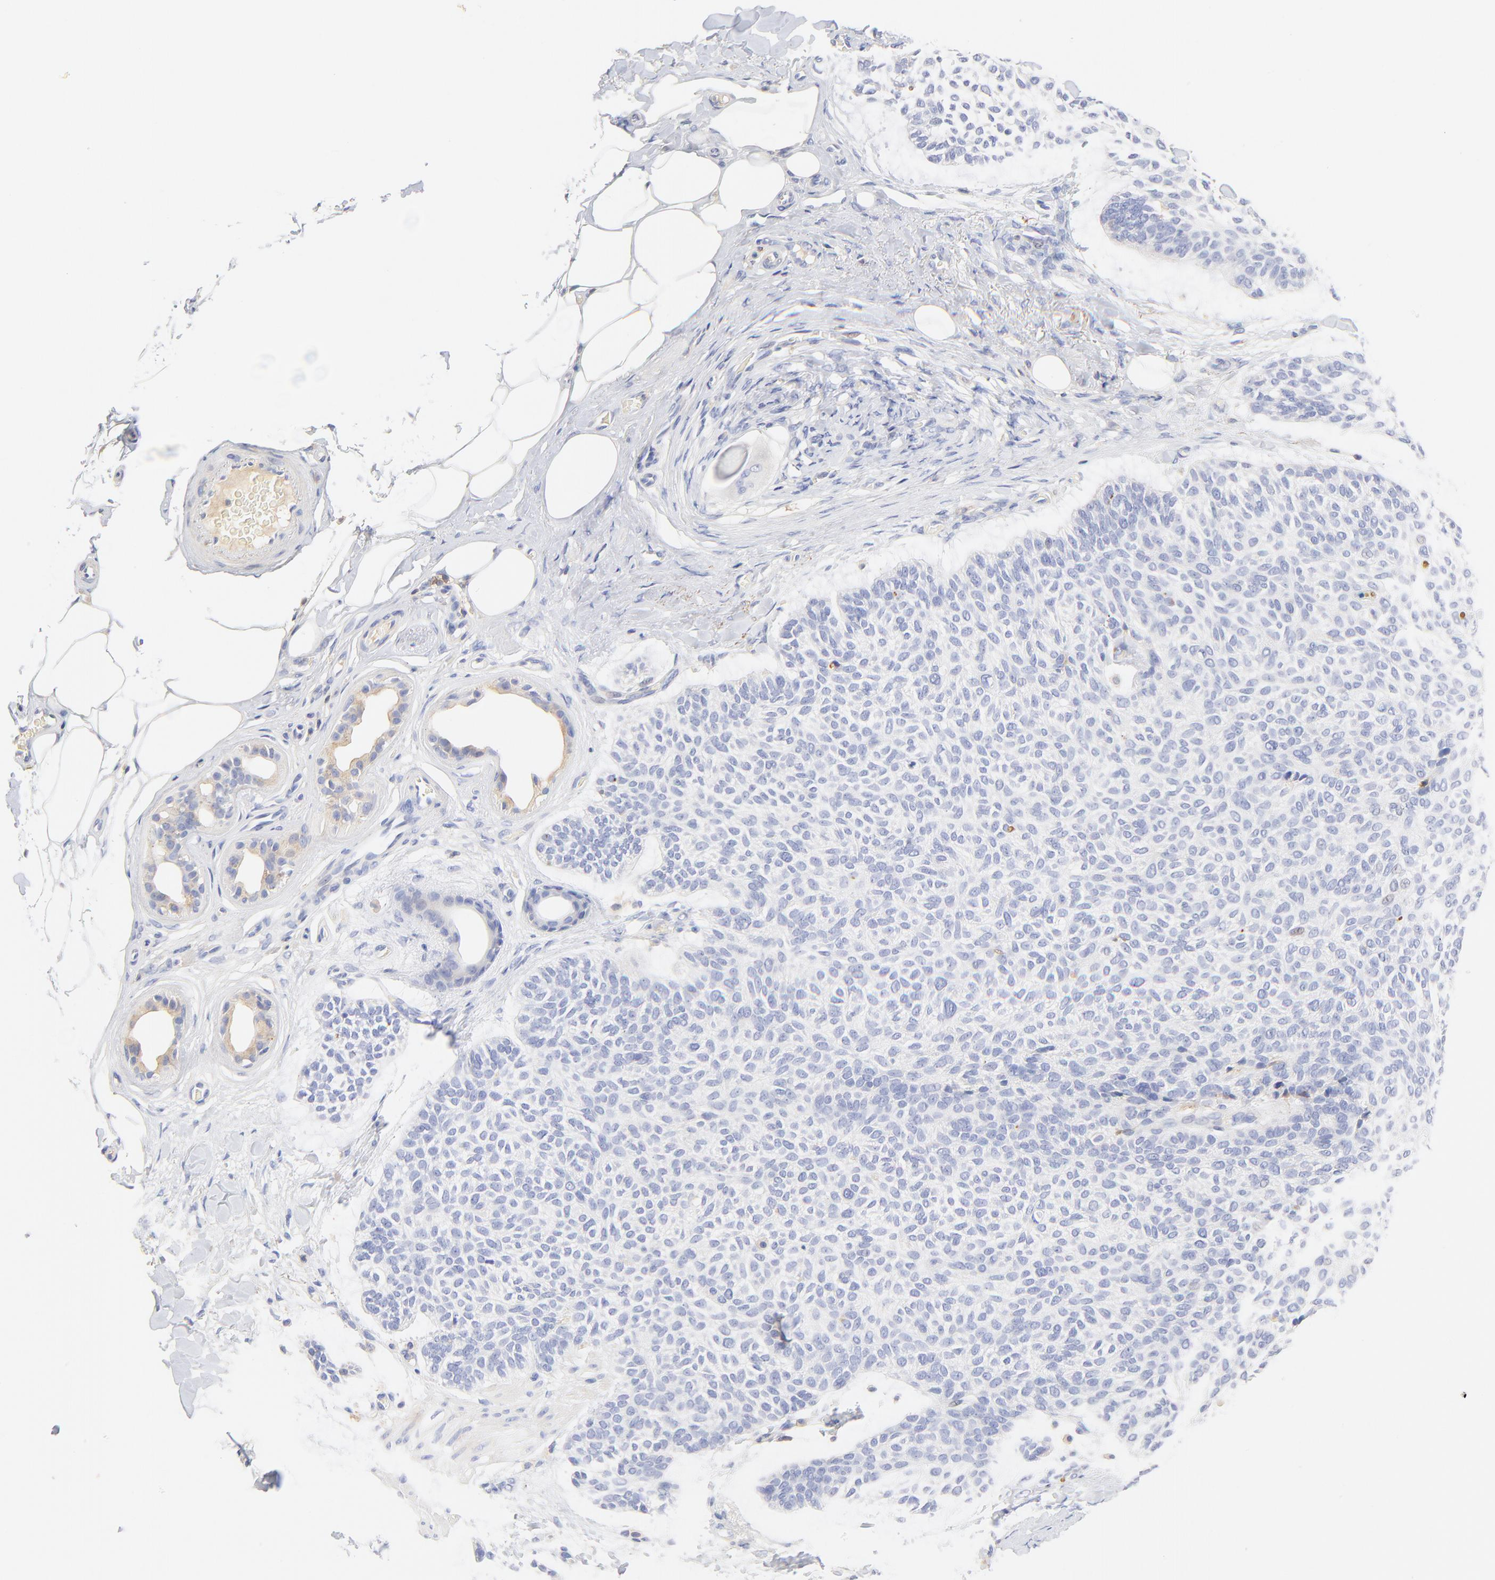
{"staining": {"intensity": "negative", "quantity": "none", "location": "none"}, "tissue": "skin cancer", "cell_type": "Tumor cells", "image_type": "cancer", "snomed": [{"axis": "morphology", "description": "Normal tissue, NOS"}, {"axis": "morphology", "description": "Basal cell carcinoma"}, {"axis": "topography", "description": "Skin"}], "caption": "The immunohistochemistry photomicrograph has no significant positivity in tumor cells of skin basal cell carcinoma tissue.", "gene": "MDGA2", "patient": {"sex": "female", "age": 70}}